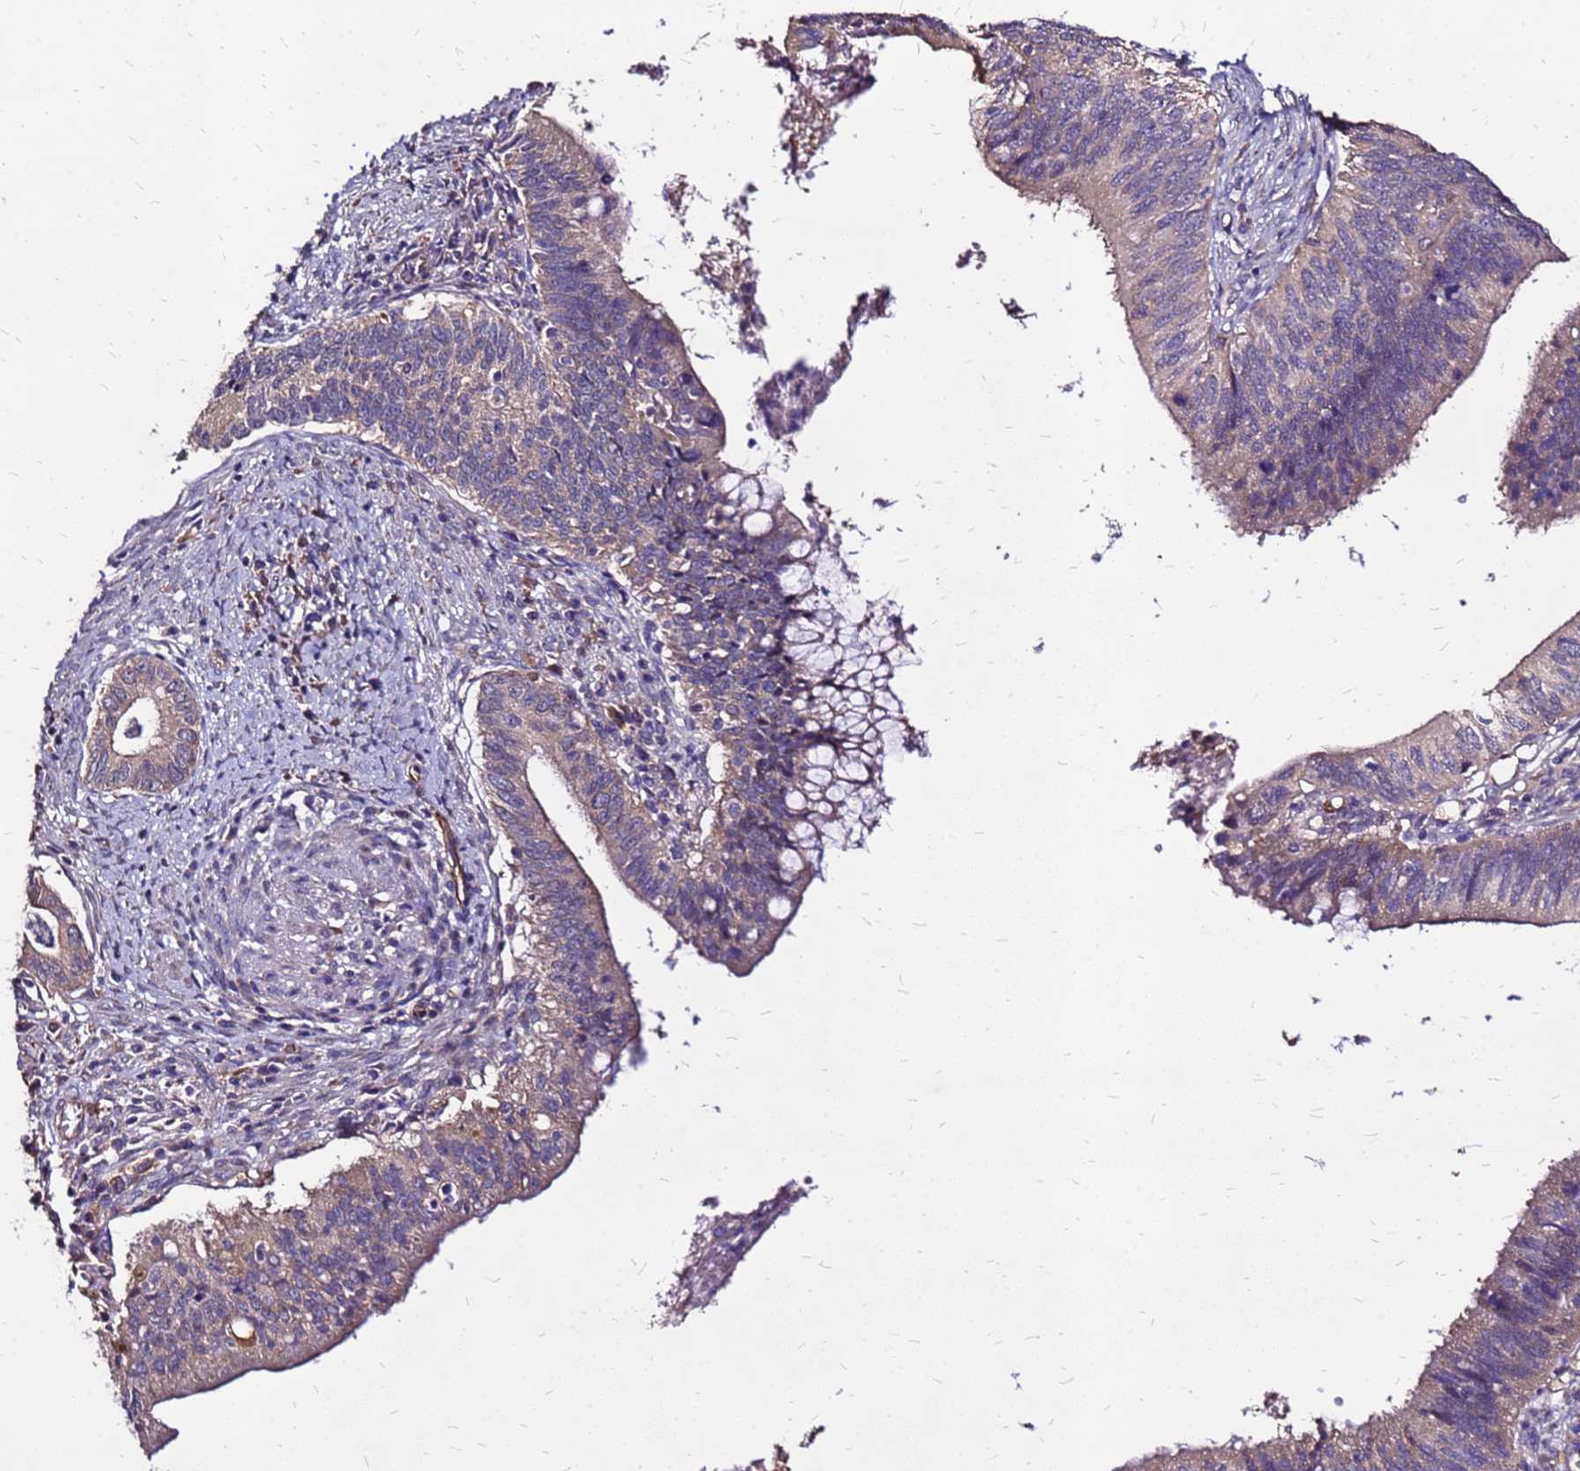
{"staining": {"intensity": "weak", "quantity": "25%-75%", "location": "cytoplasmic/membranous"}, "tissue": "cervical cancer", "cell_type": "Tumor cells", "image_type": "cancer", "snomed": [{"axis": "morphology", "description": "Adenocarcinoma, NOS"}, {"axis": "topography", "description": "Cervix"}], "caption": "The immunohistochemical stain highlights weak cytoplasmic/membranous staining in tumor cells of cervical adenocarcinoma tissue. The protein of interest is shown in brown color, while the nuclei are stained blue.", "gene": "ARHGEF5", "patient": {"sex": "female", "age": 42}}